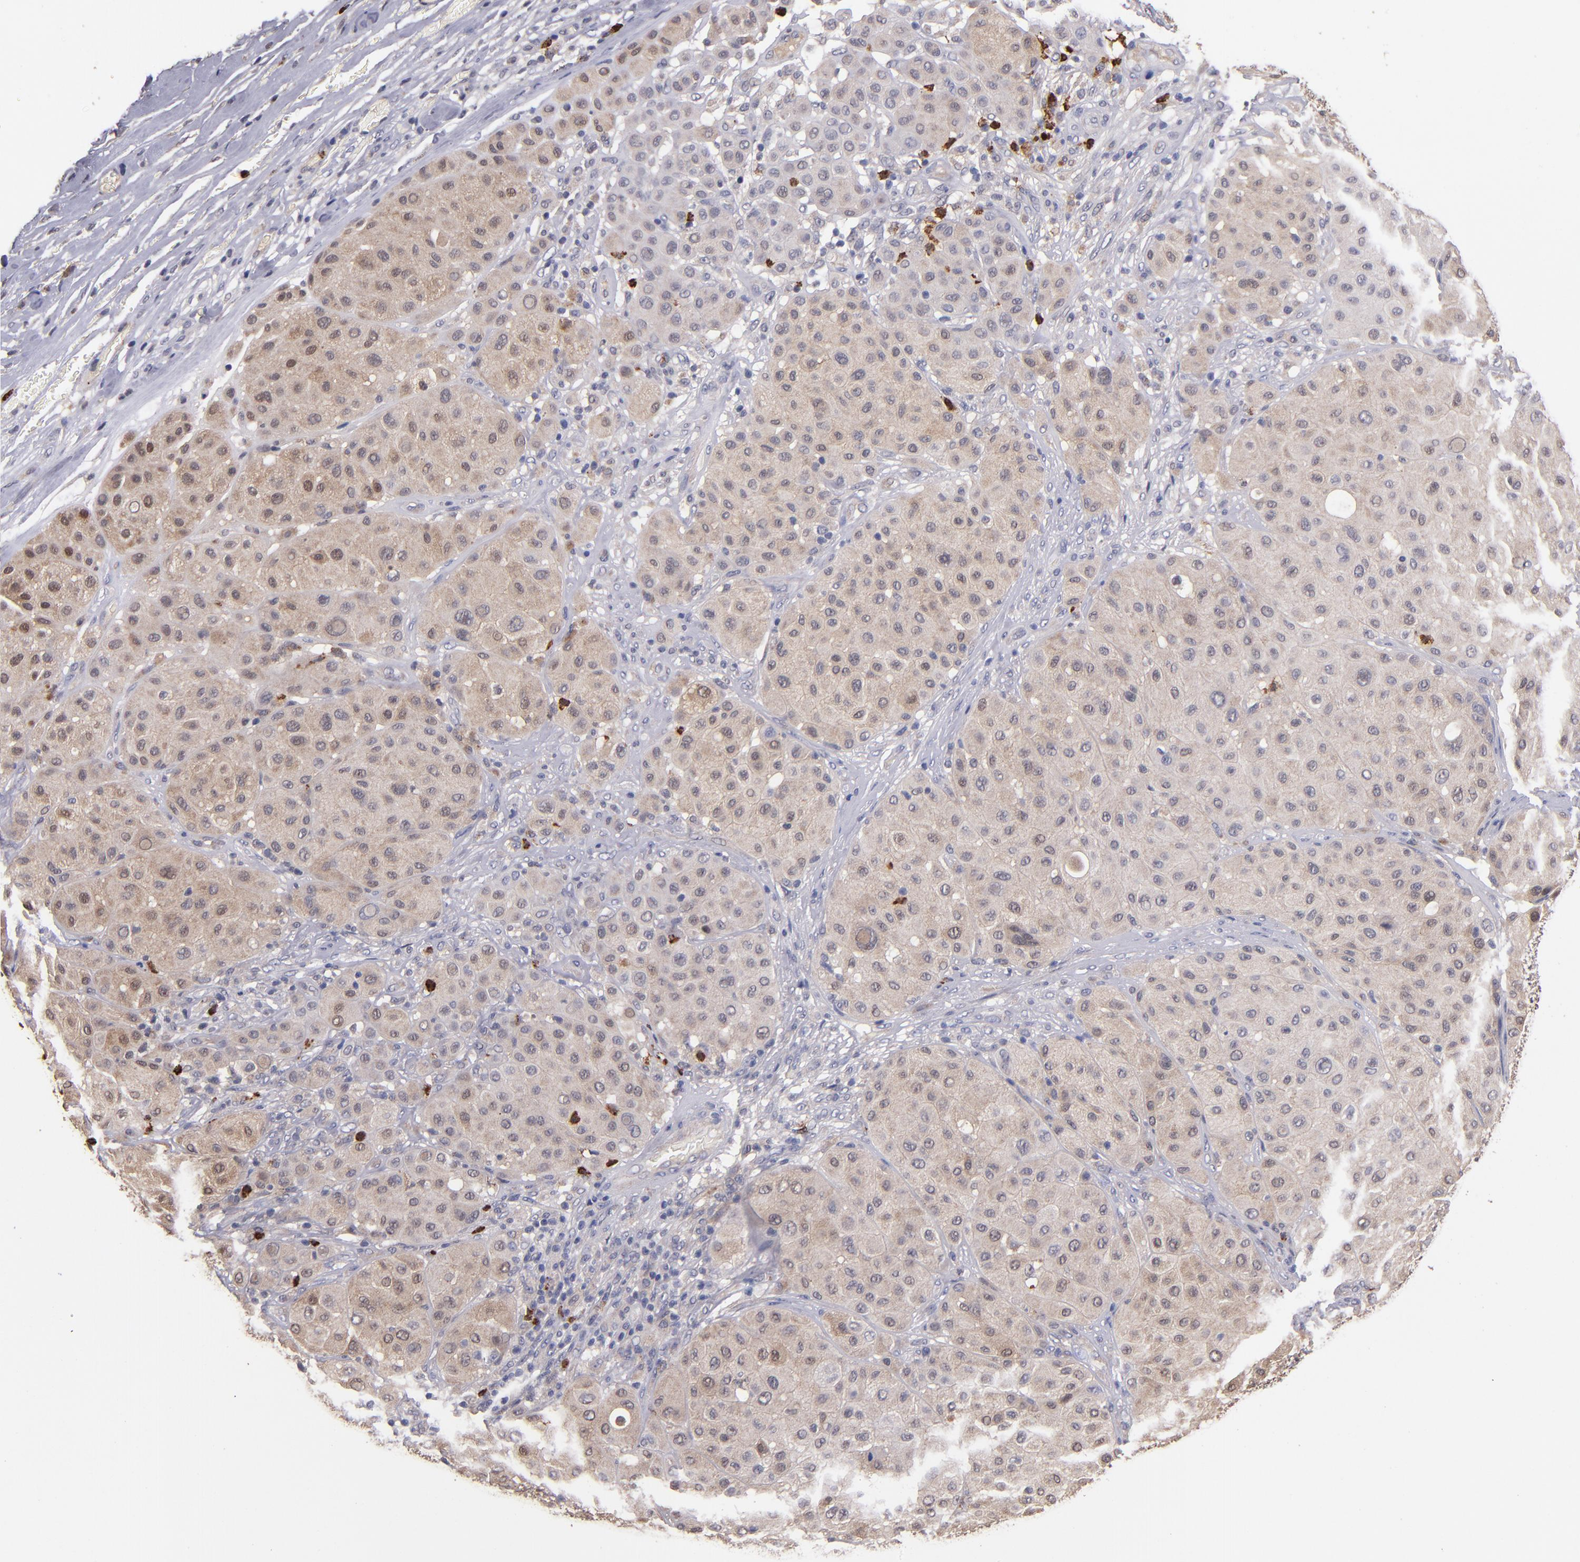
{"staining": {"intensity": "weak", "quantity": ">75%", "location": "cytoplasmic/membranous"}, "tissue": "melanoma", "cell_type": "Tumor cells", "image_type": "cancer", "snomed": [{"axis": "morphology", "description": "Normal tissue, NOS"}, {"axis": "morphology", "description": "Malignant melanoma, Metastatic site"}, {"axis": "topography", "description": "Skin"}], "caption": "Melanoma stained for a protein (brown) reveals weak cytoplasmic/membranous positive positivity in about >75% of tumor cells.", "gene": "TTLL12", "patient": {"sex": "male", "age": 41}}